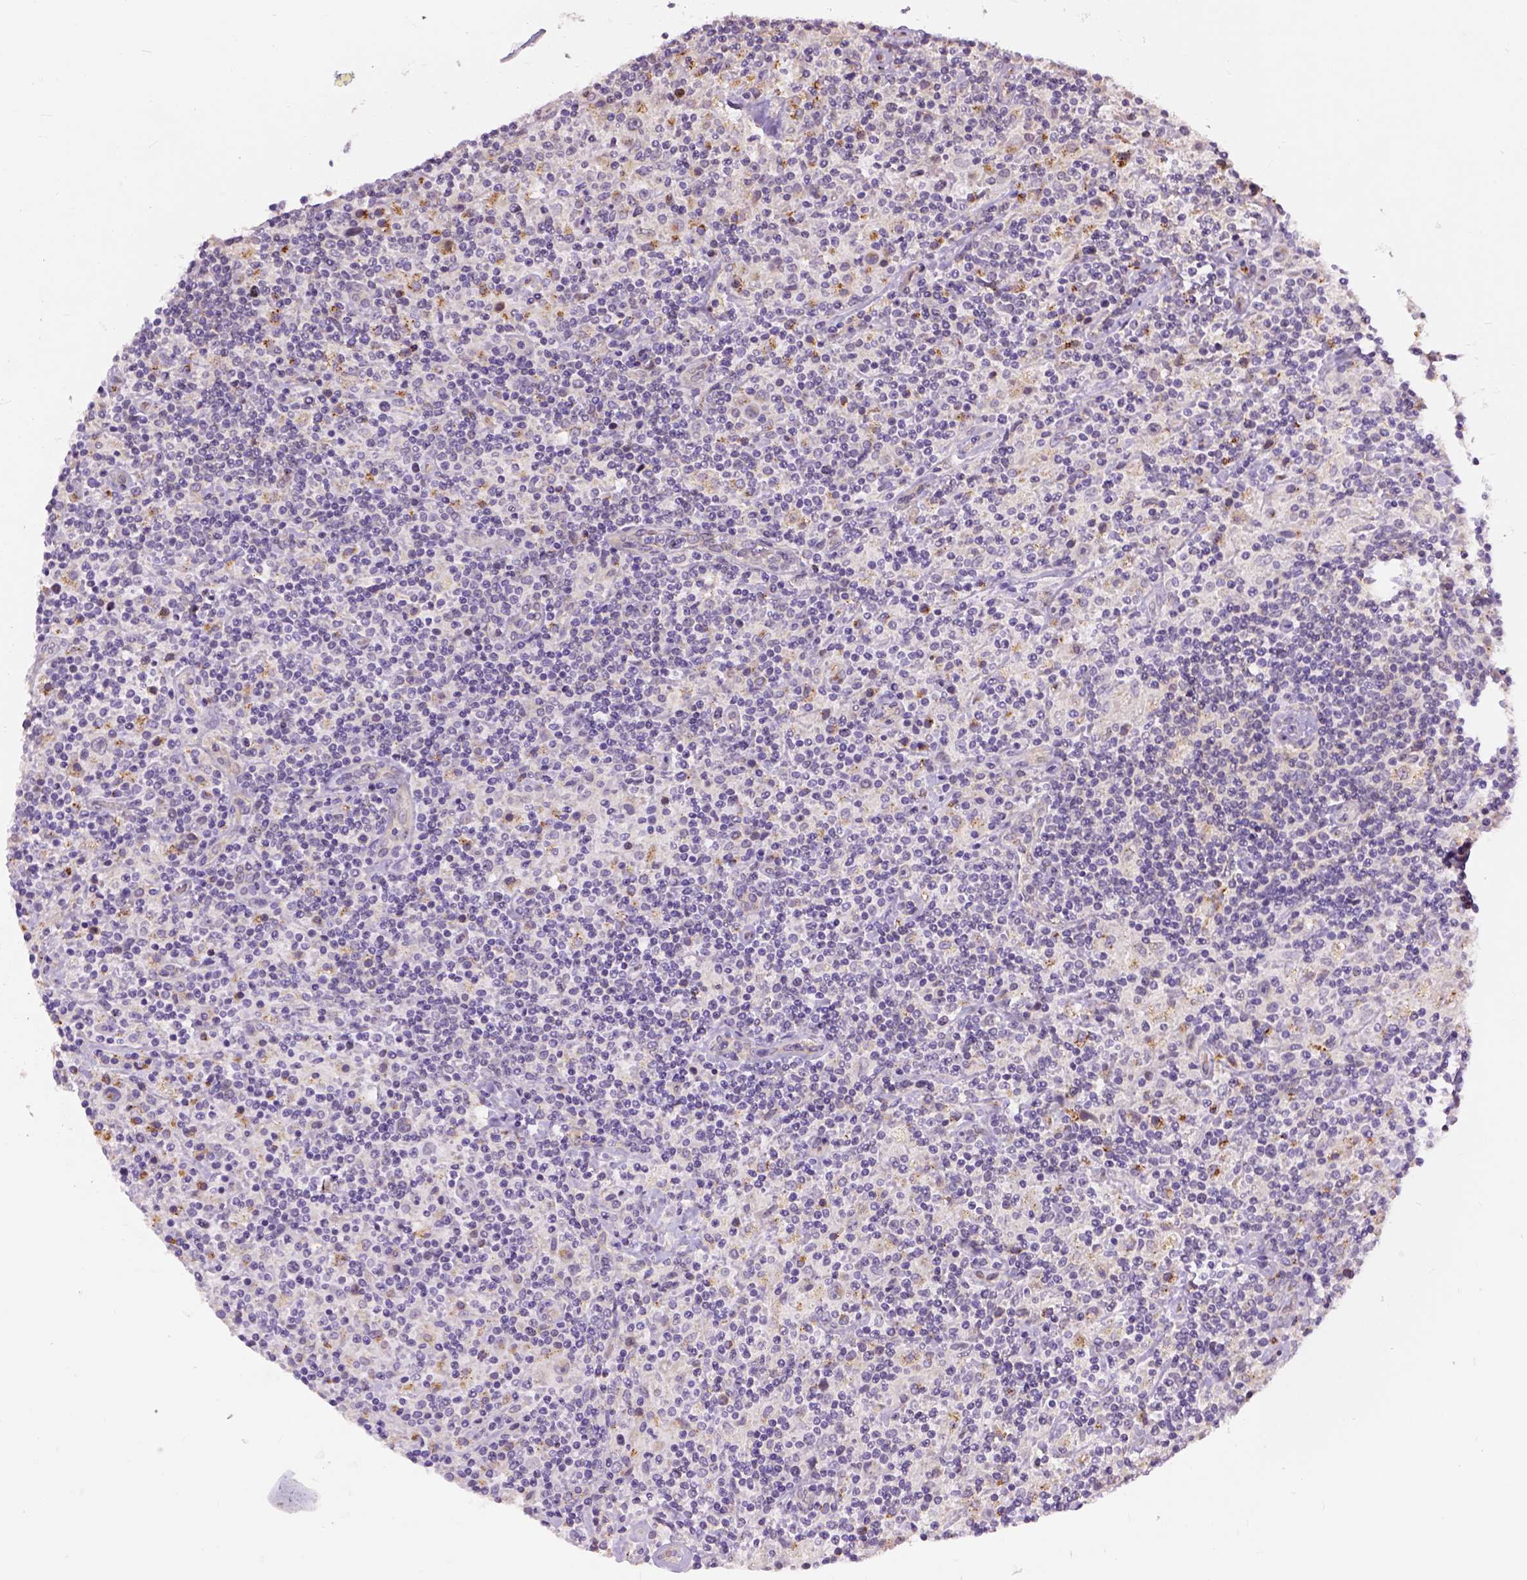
{"staining": {"intensity": "negative", "quantity": "none", "location": "none"}, "tissue": "lymphoma", "cell_type": "Tumor cells", "image_type": "cancer", "snomed": [{"axis": "morphology", "description": "Hodgkin's disease, NOS"}, {"axis": "topography", "description": "Lymph node"}], "caption": "An immunohistochemistry (IHC) photomicrograph of lymphoma is shown. There is no staining in tumor cells of lymphoma.", "gene": "KAZN", "patient": {"sex": "male", "age": 70}}